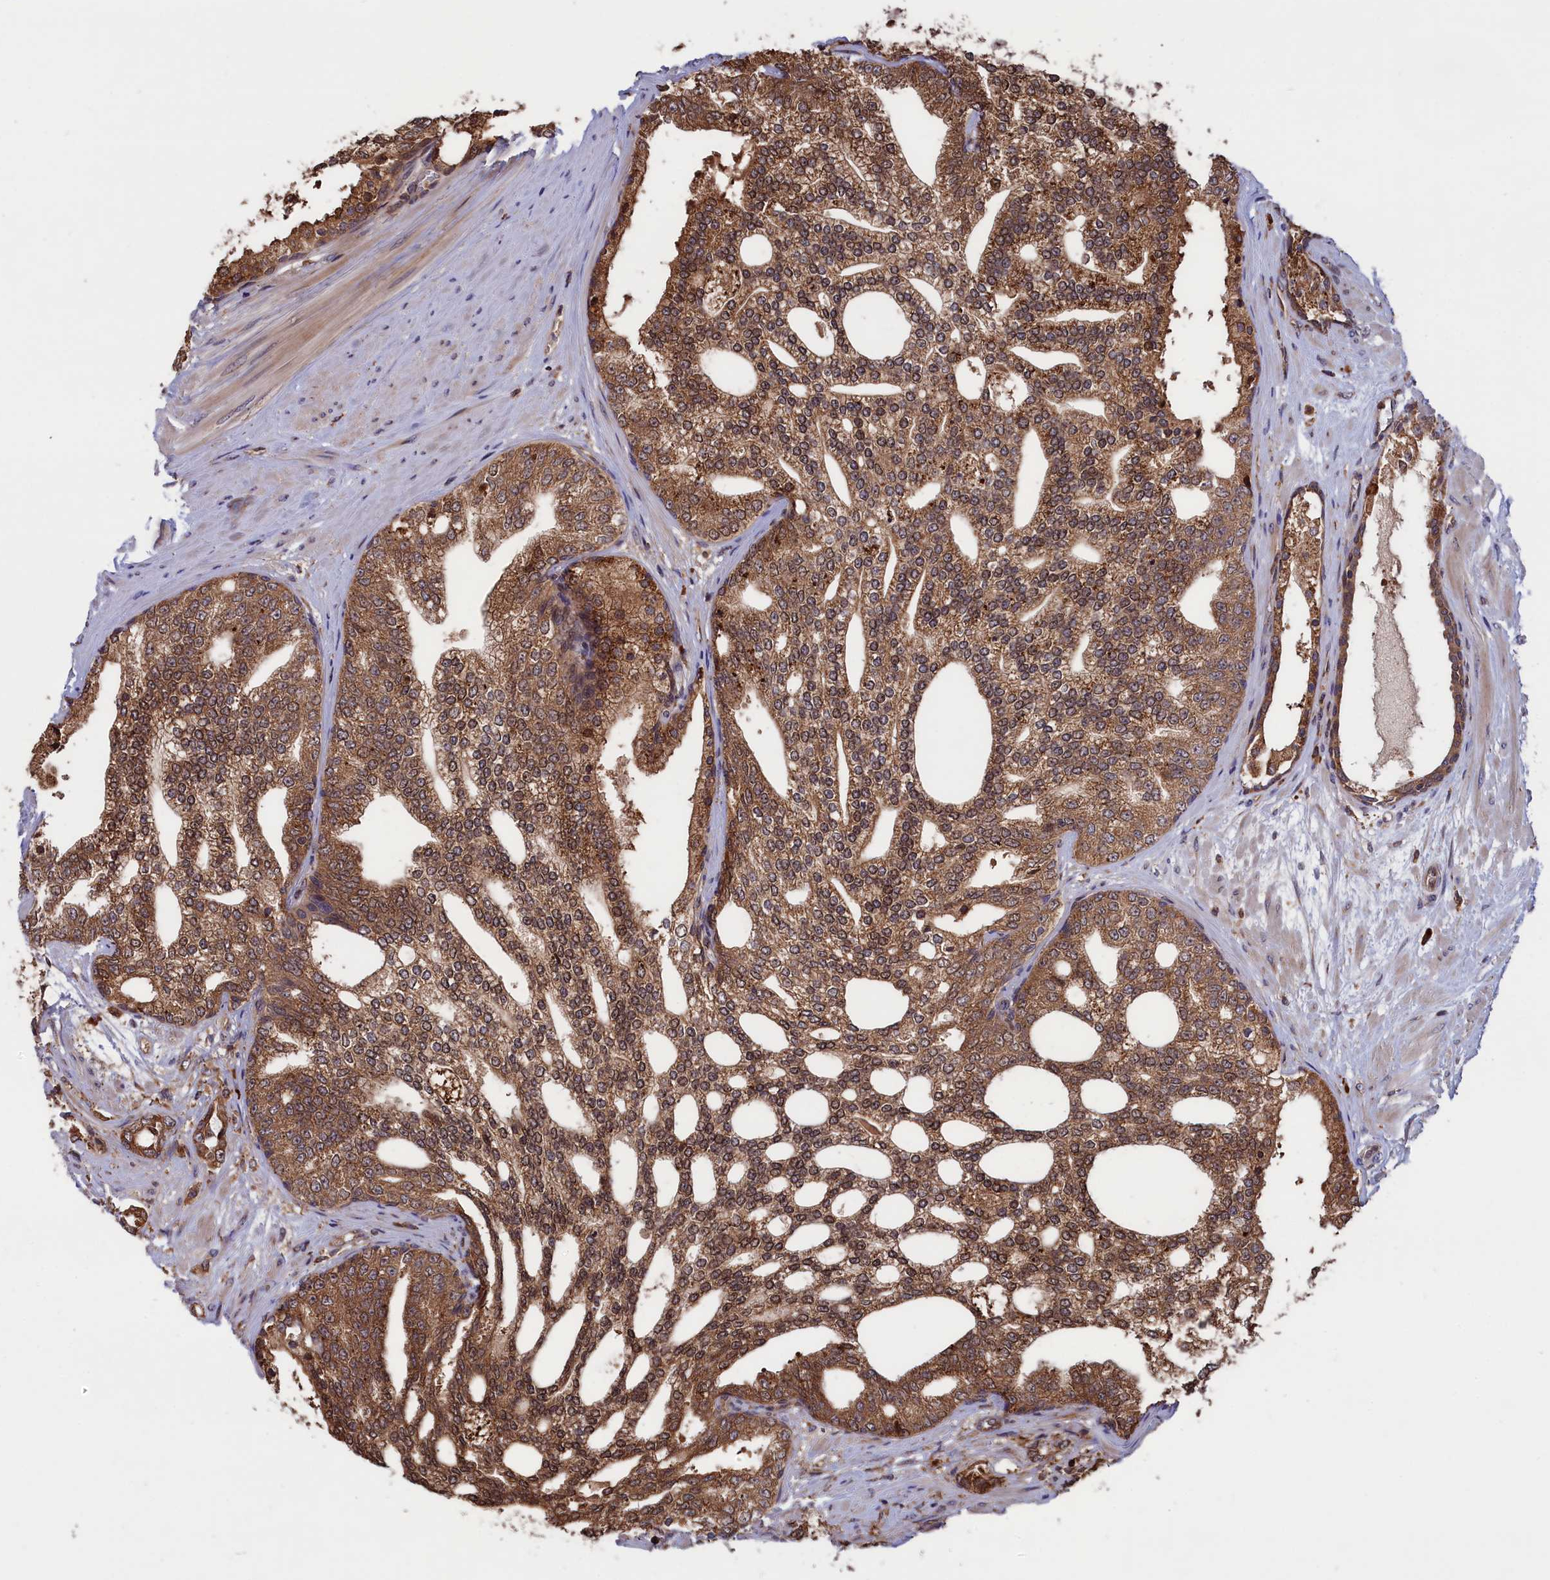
{"staining": {"intensity": "moderate", "quantity": ">75%", "location": "cytoplasmic/membranous"}, "tissue": "prostate cancer", "cell_type": "Tumor cells", "image_type": "cancer", "snomed": [{"axis": "morphology", "description": "Adenocarcinoma, High grade"}, {"axis": "topography", "description": "Prostate"}], "caption": "High-magnification brightfield microscopy of prostate cancer (adenocarcinoma (high-grade)) stained with DAB (brown) and counterstained with hematoxylin (blue). tumor cells exhibit moderate cytoplasmic/membranous expression is identified in approximately>75% of cells. (DAB (3,3'-diaminobenzidine) IHC with brightfield microscopy, high magnification).", "gene": "PLA2G4C", "patient": {"sex": "male", "age": 64}}